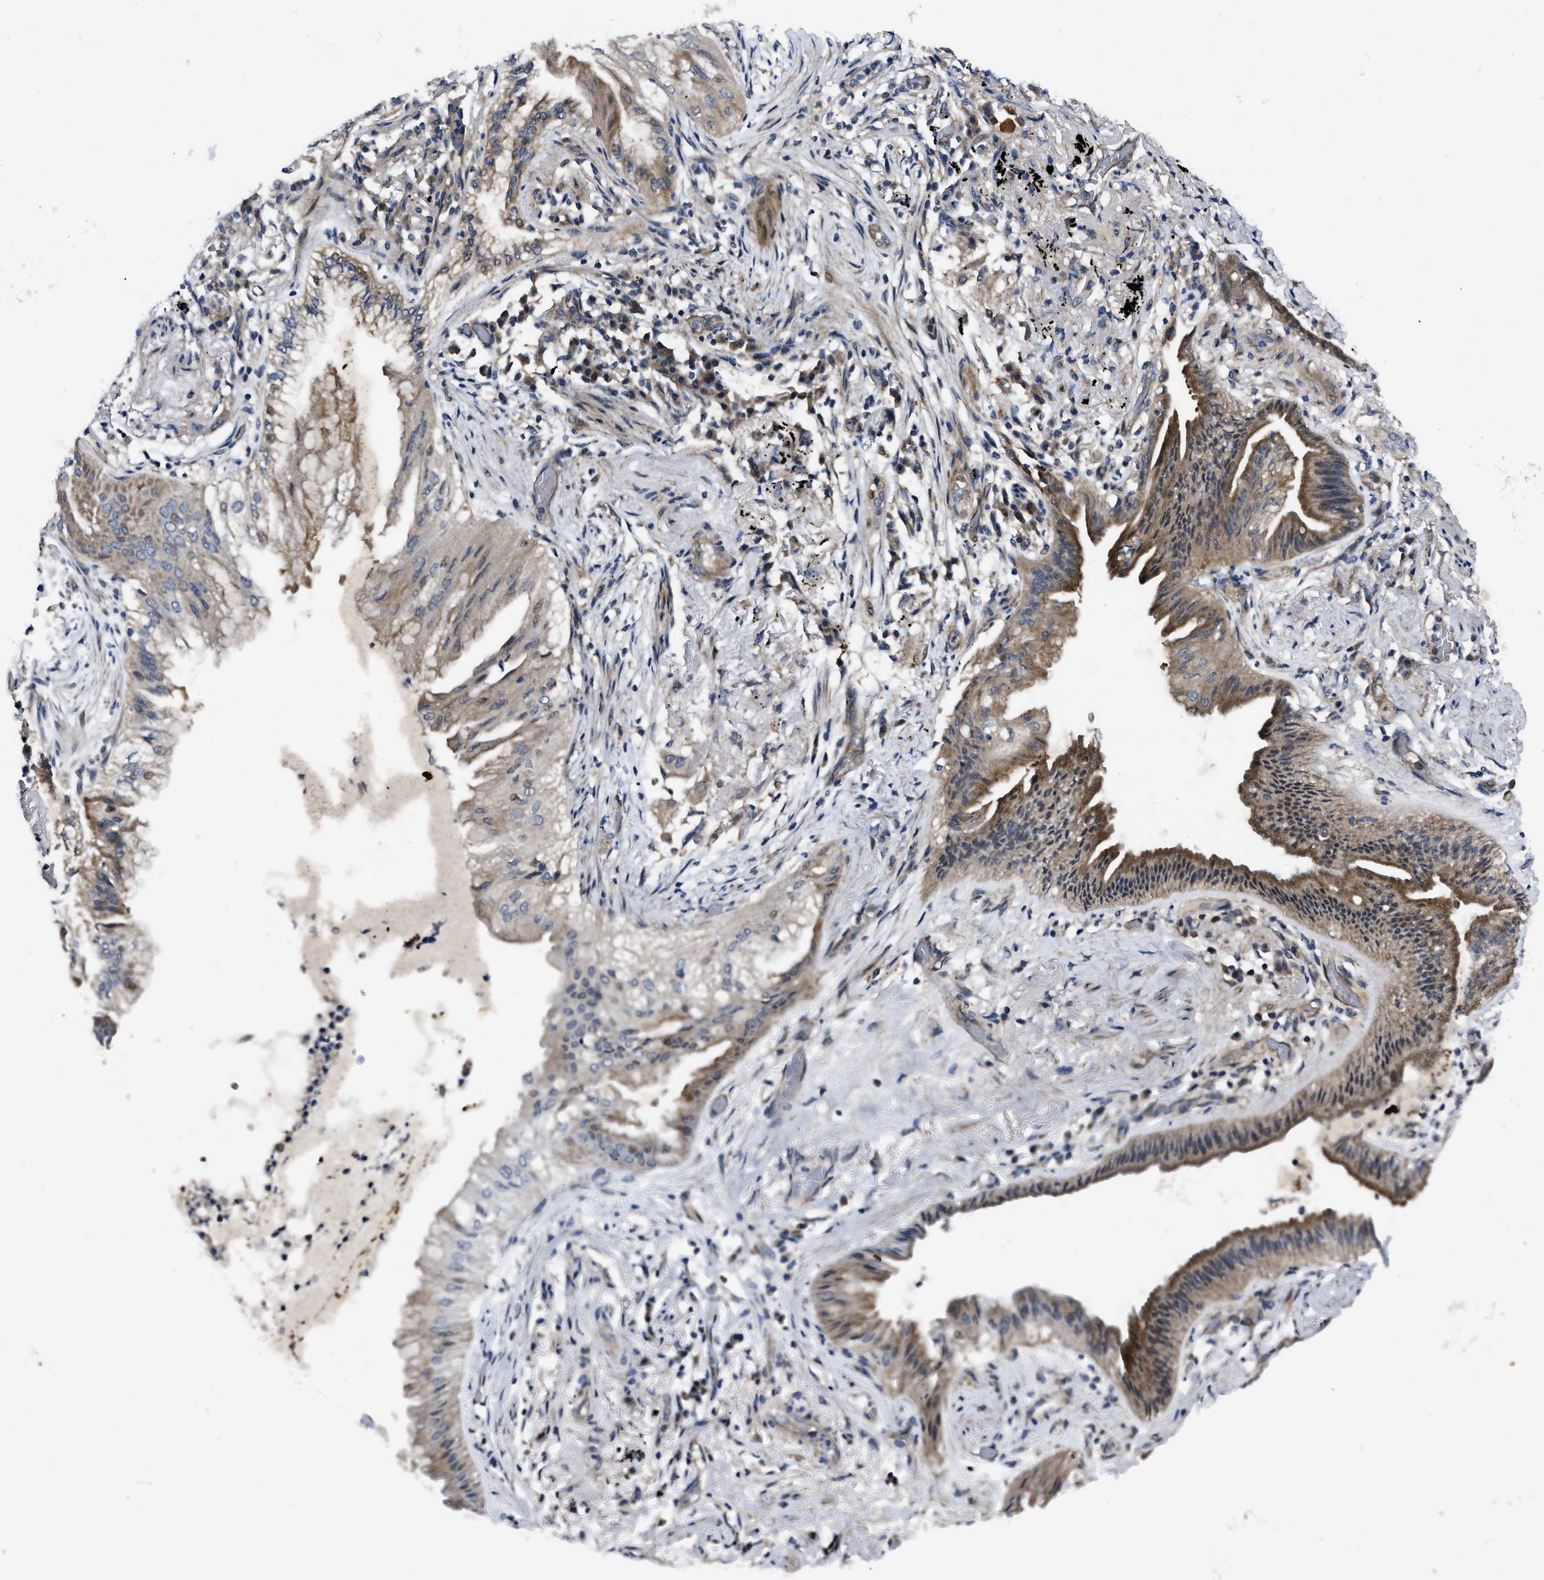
{"staining": {"intensity": "moderate", "quantity": ">75%", "location": "cytoplasmic/membranous"}, "tissue": "lung cancer", "cell_type": "Tumor cells", "image_type": "cancer", "snomed": [{"axis": "morphology", "description": "Normal tissue, NOS"}, {"axis": "morphology", "description": "Adenocarcinoma, NOS"}, {"axis": "topography", "description": "Bronchus"}, {"axis": "topography", "description": "Lung"}], "caption": "Immunohistochemistry (IHC) staining of adenocarcinoma (lung), which displays medium levels of moderate cytoplasmic/membranous staining in about >75% of tumor cells indicating moderate cytoplasmic/membranous protein staining. The staining was performed using DAB (brown) for protein detection and nuclei were counterstained in hematoxylin (blue).", "gene": "GET4", "patient": {"sex": "female", "age": 70}}